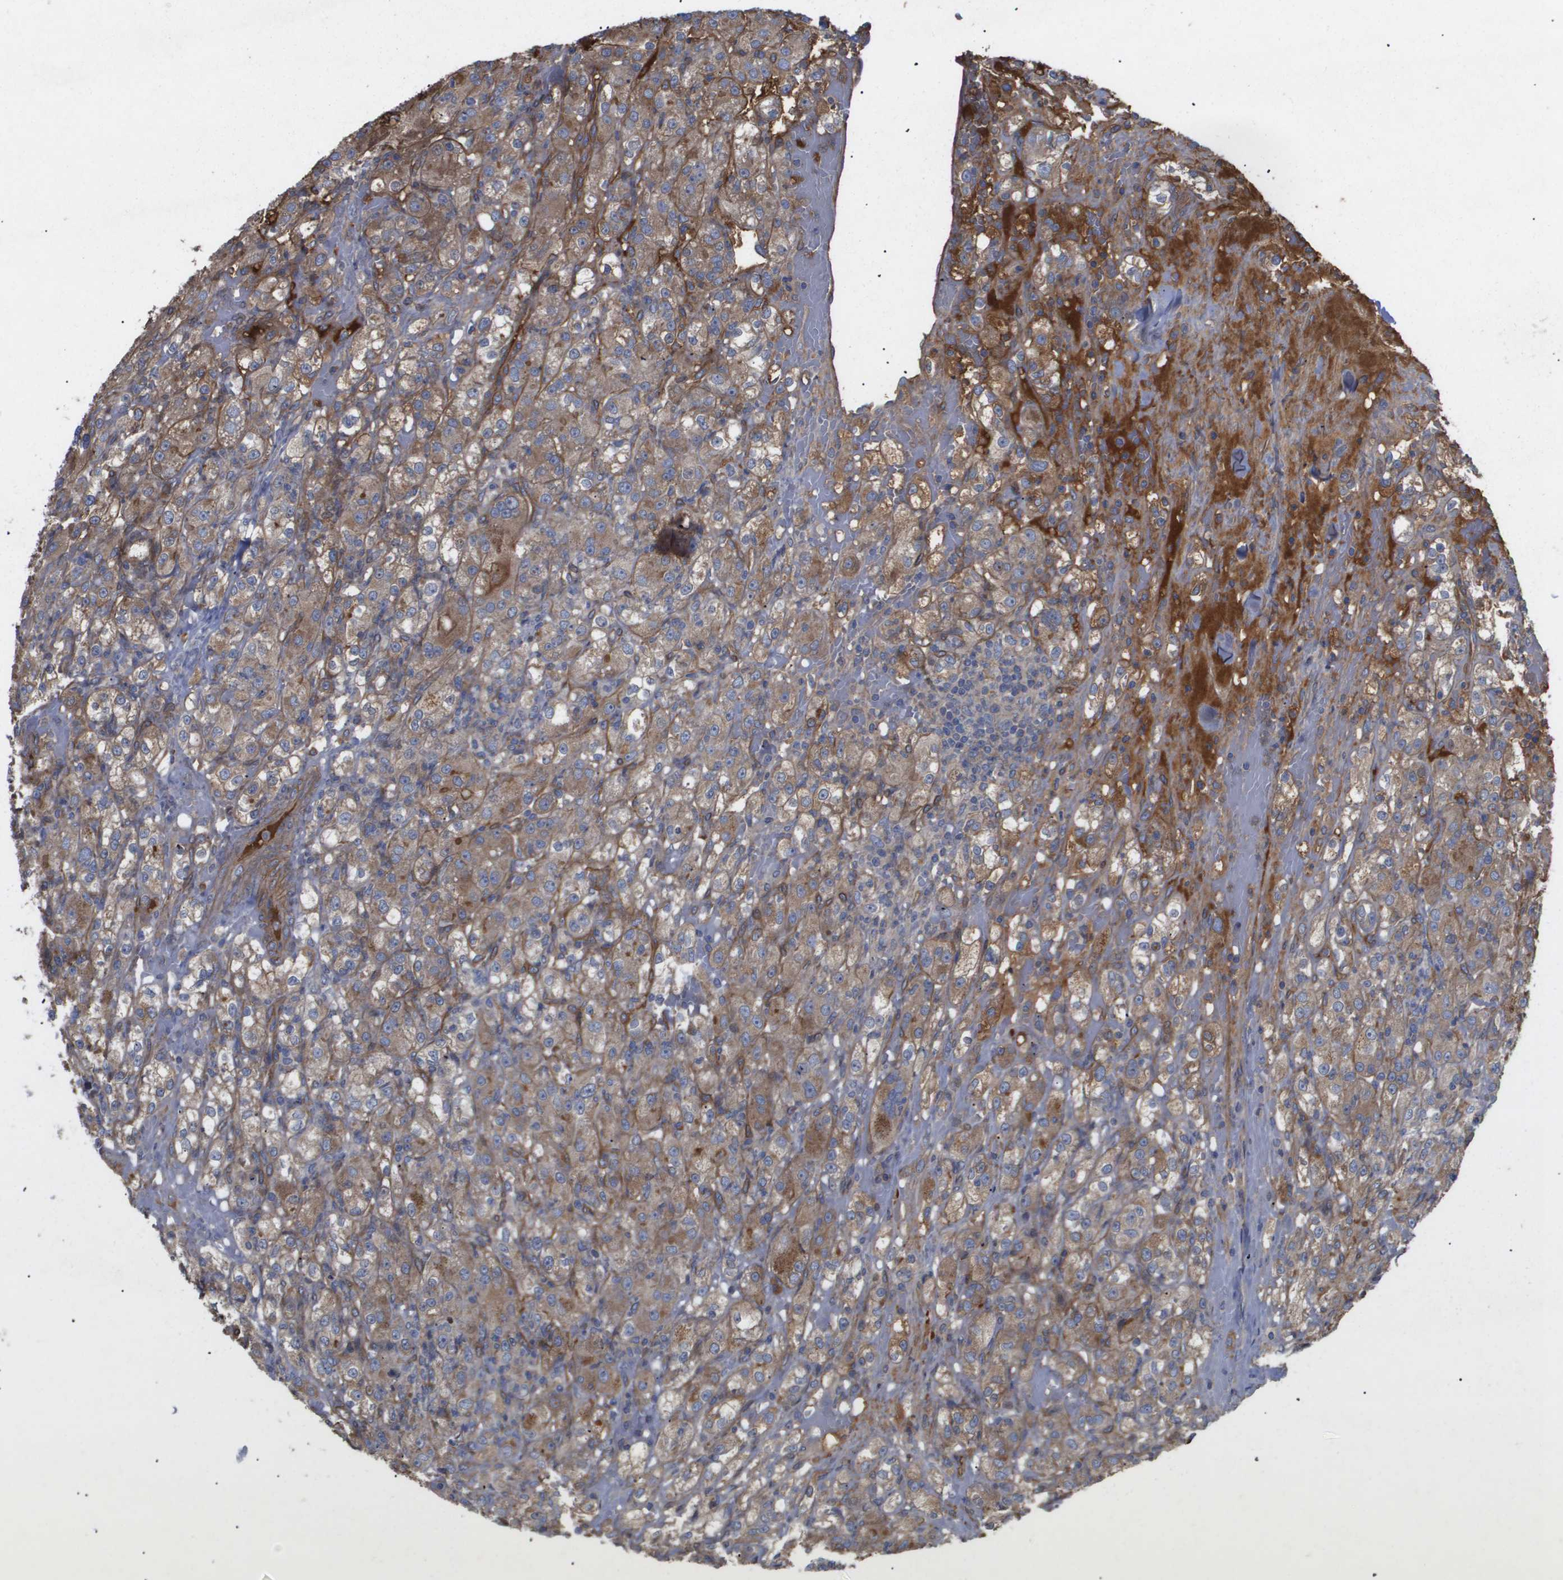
{"staining": {"intensity": "moderate", "quantity": ">75%", "location": "cytoplasmic/membranous"}, "tissue": "renal cancer", "cell_type": "Tumor cells", "image_type": "cancer", "snomed": [{"axis": "morphology", "description": "Normal tissue, NOS"}, {"axis": "morphology", "description": "Adenocarcinoma, NOS"}, {"axis": "topography", "description": "Kidney"}], "caption": "This micrograph reveals adenocarcinoma (renal) stained with IHC to label a protein in brown. The cytoplasmic/membranous of tumor cells show moderate positivity for the protein. Nuclei are counter-stained blue.", "gene": "TNS1", "patient": {"sex": "male", "age": 61}}